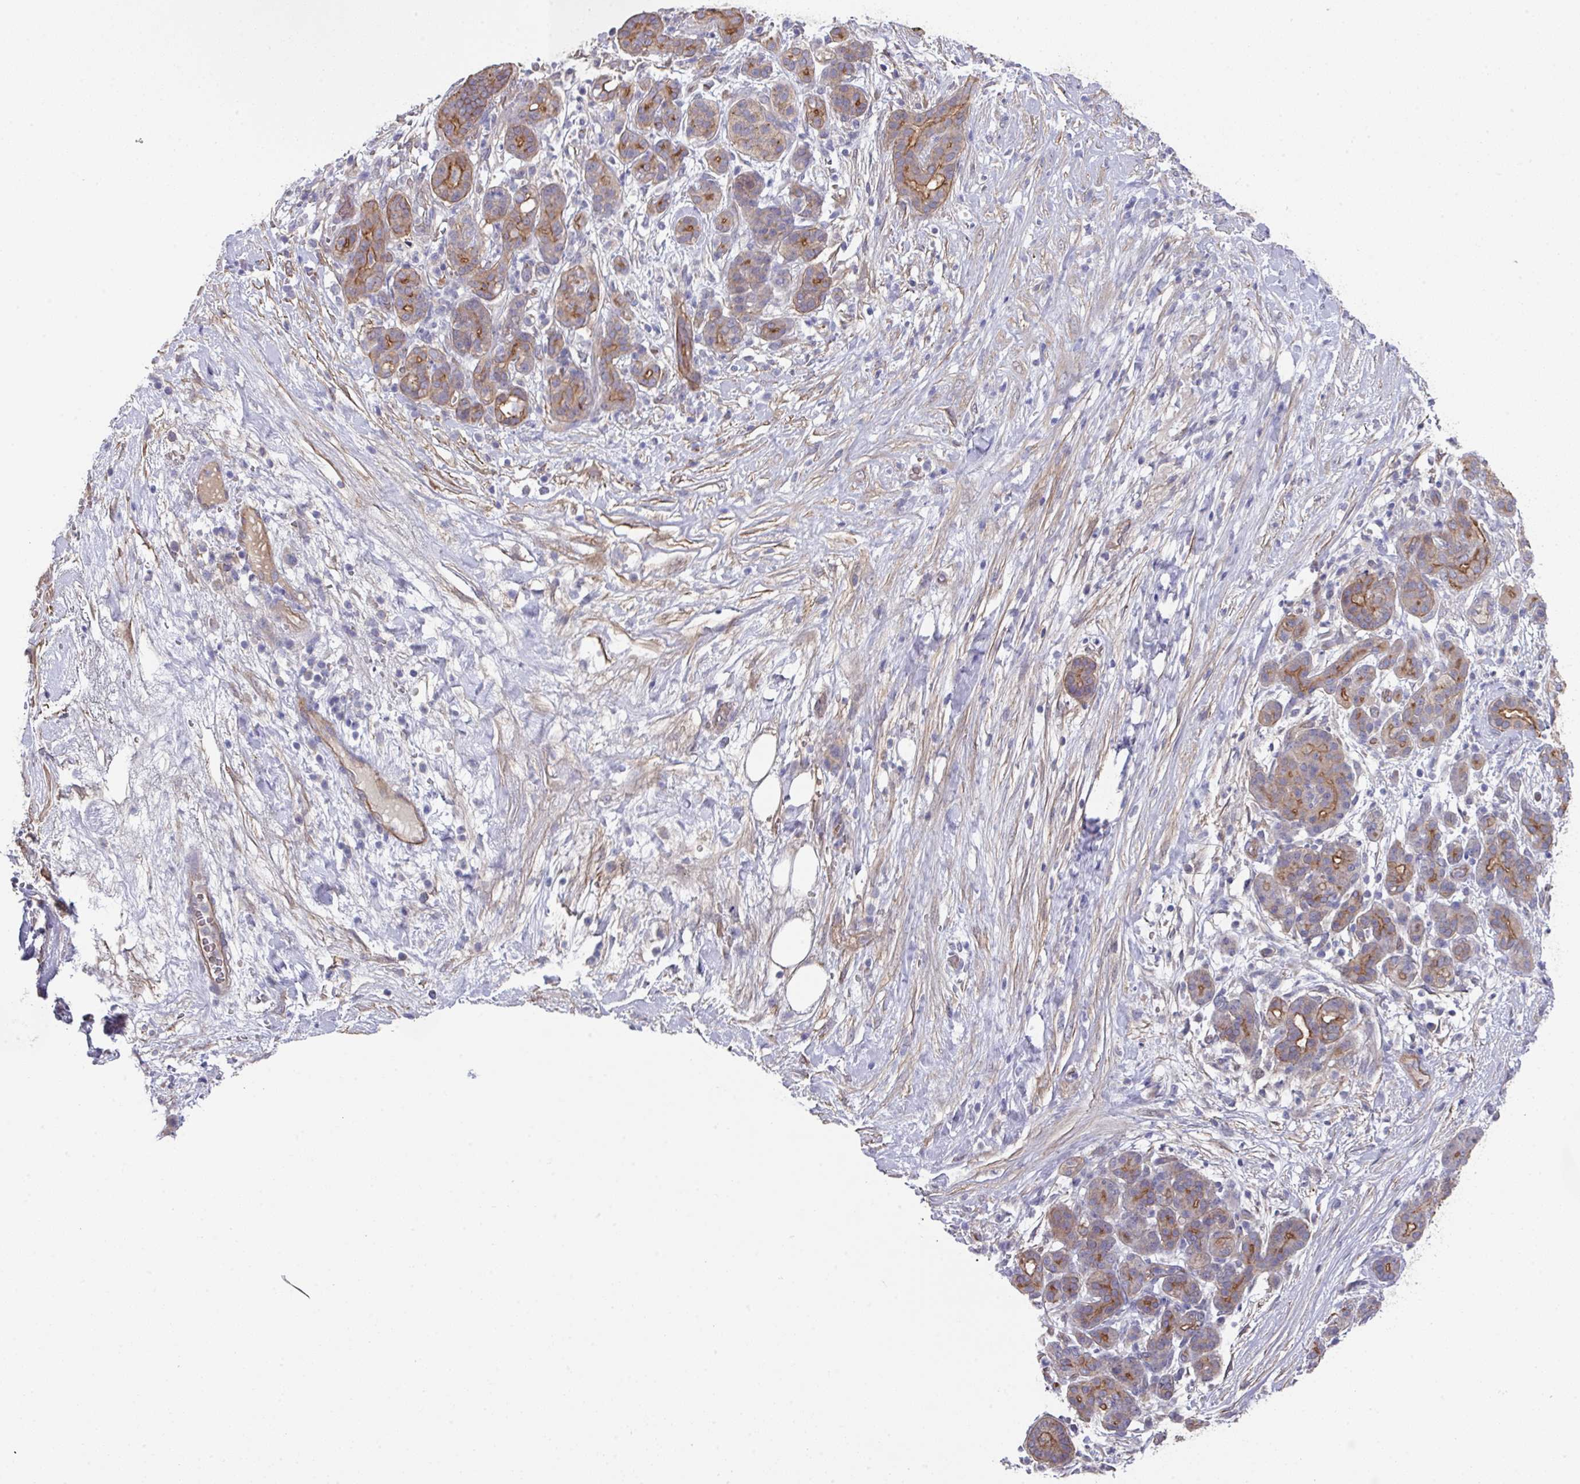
{"staining": {"intensity": "moderate", "quantity": "25%-75%", "location": "cytoplasmic/membranous"}, "tissue": "pancreatic cancer", "cell_type": "Tumor cells", "image_type": "cancer", "snomed": [{"axis": "morphology", "description": "Adenocarcinoma, NOS"}, {"axis": "topography", "description": "Pancreas"}], "caption": "This is an image of IHC staining of pancreatic cancer, which shows moderate positivity in the cytoplasmic/membranous of tumor cells.", "gene": "PRR5", "patient": {"sex": "male", "age": 44}}